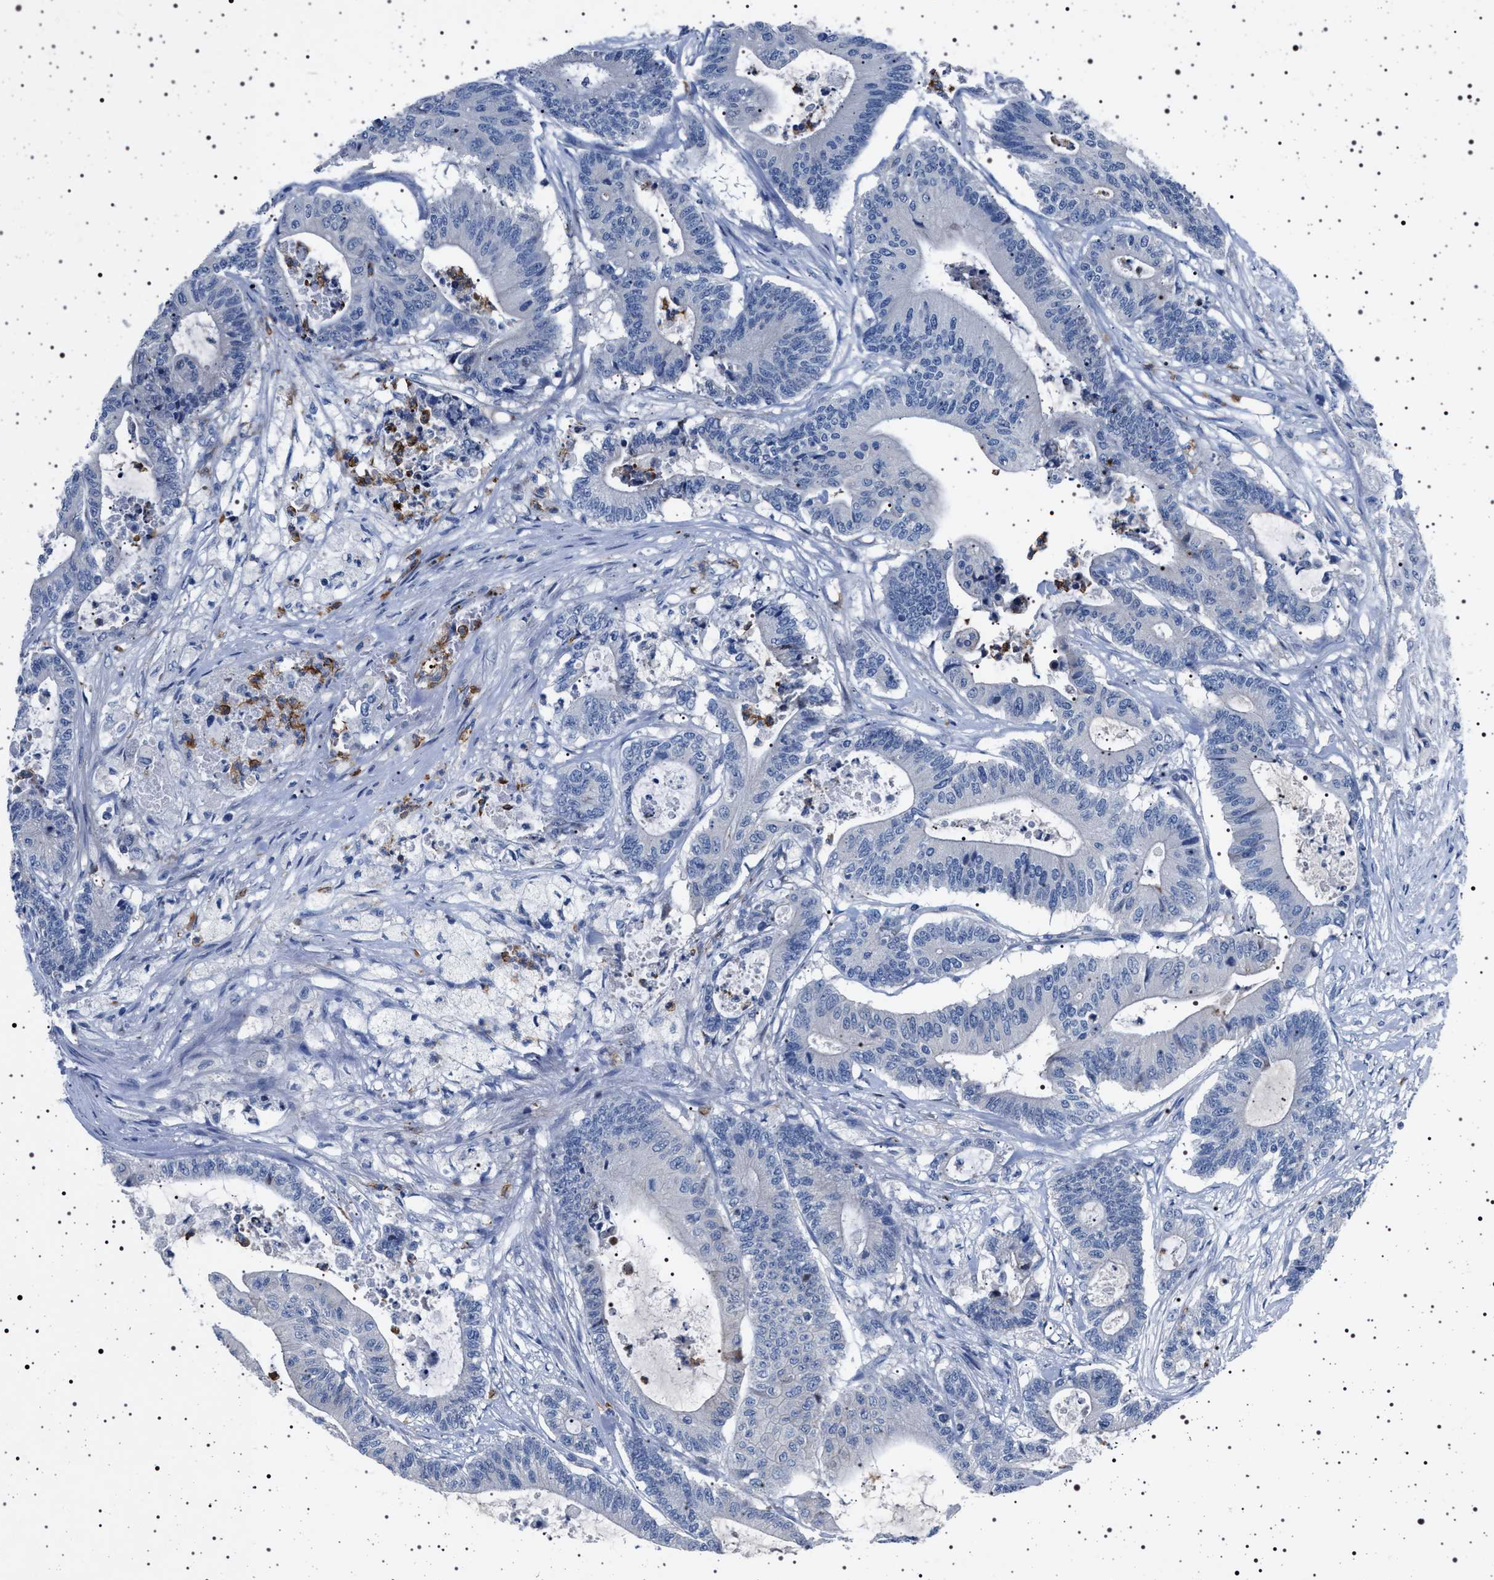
{"staining": {"intensity": "negative", "quantity": "none", "location": "none"}, "tissue": "colorectal cancer", "cell_type": "Tumor cells", "image_type": "cancer", "snomed": [{"axis": "morphology", "description": "Adenocarcinoma, NOS"}, {"axis": "topography", "description": "Colon"}], "caption": "A high-resolution micrograph shows IHC staining of colorectal adenocarcinoma, which displays no significant staining in tumor cells.", "gene": "NAT9", "patient": {"sex": "female", "age": 84}}